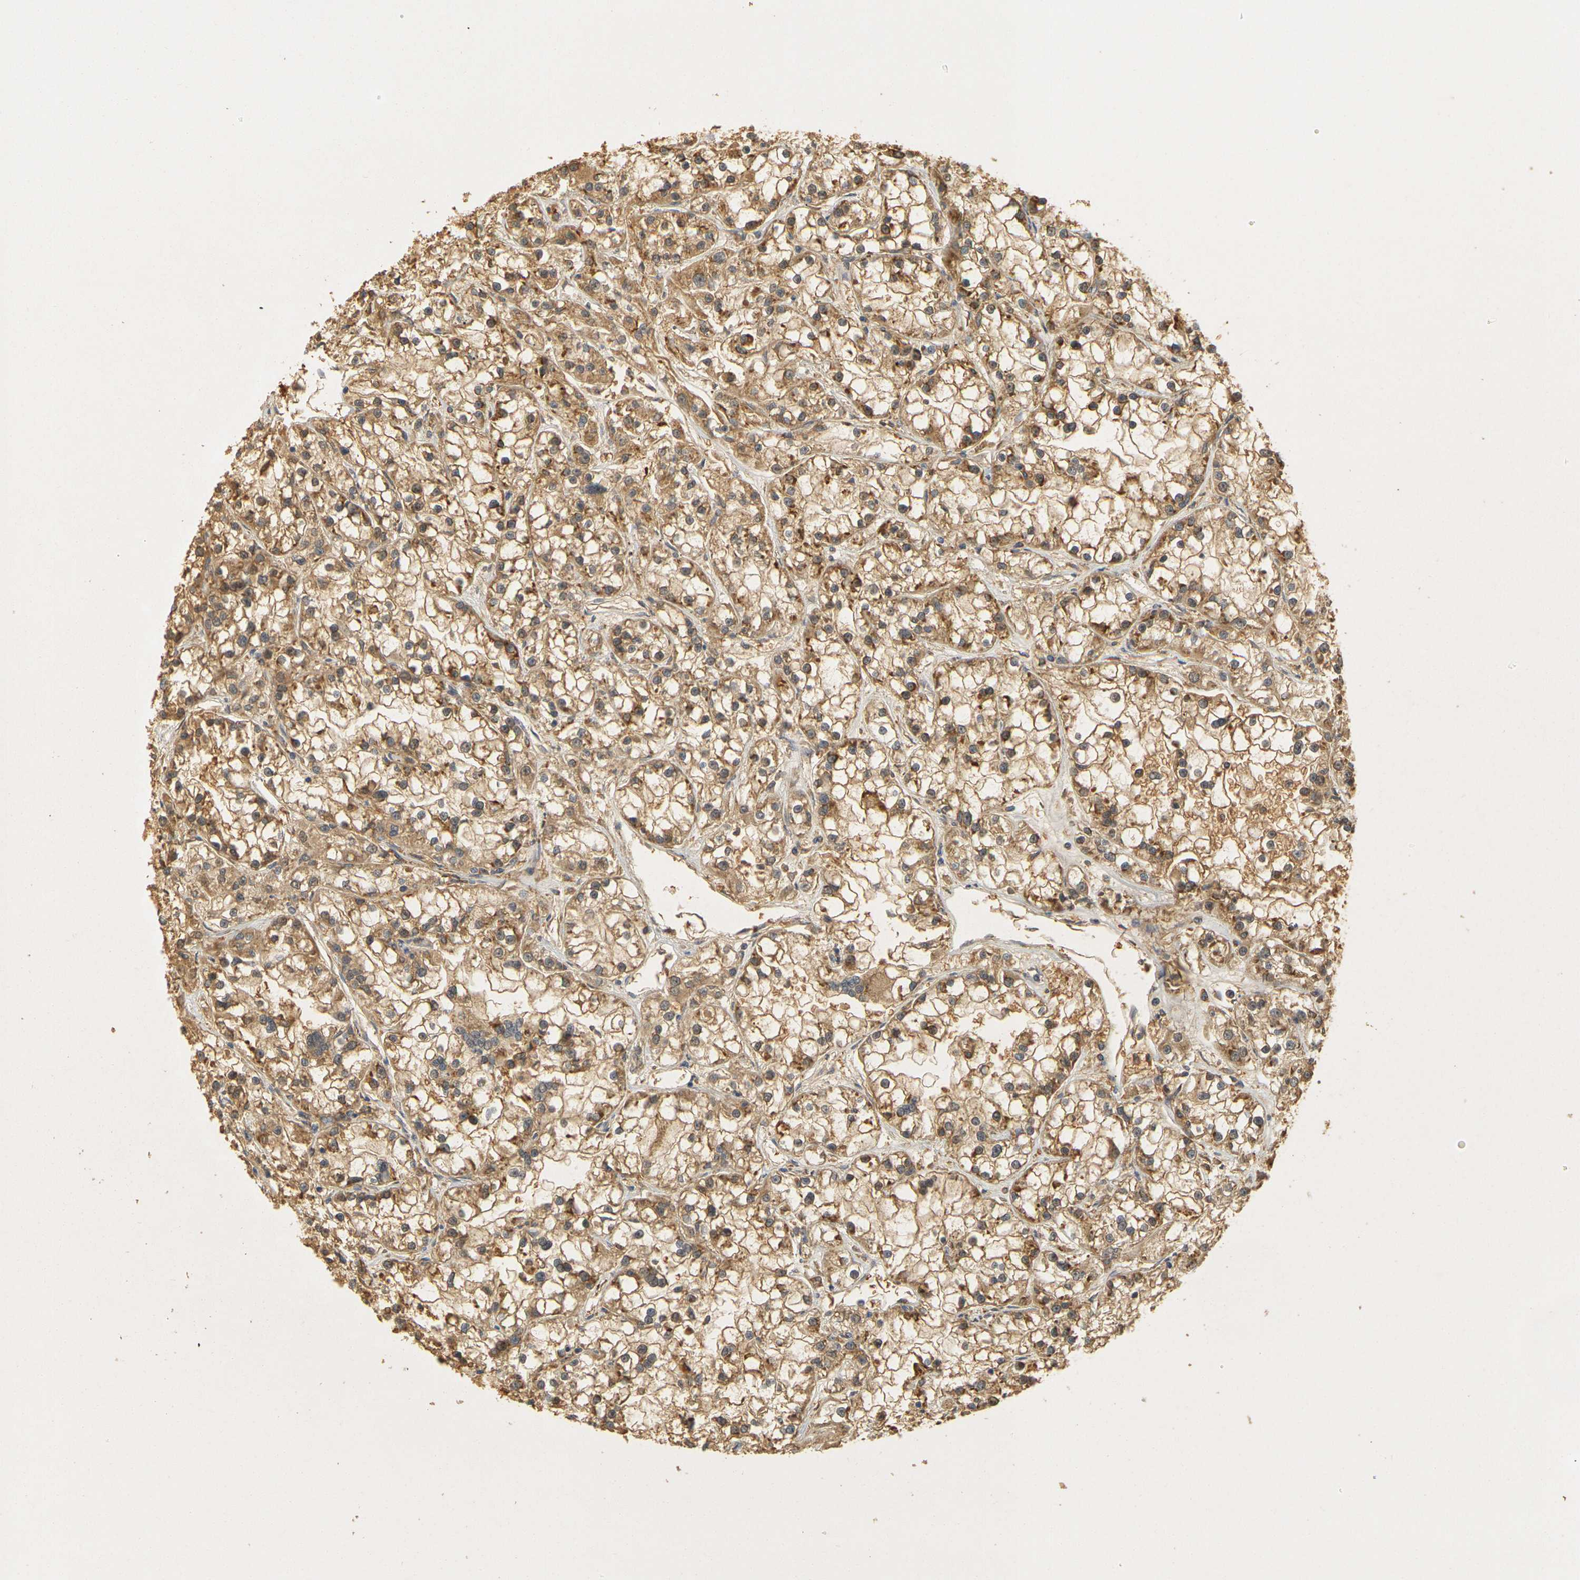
{"staining": {"intensity": "moderate", "quantity": ">75%", "location": "cytoplasmic/membranous"}, "tissue": "renal cancer", "cell_type": "Tumor cells", "image_type": "cancer", "snomed": [{"axis": "morphology", "description": "Adenocarcinoma, NOS"}, {"axis": "topography", "description": "Kidney"}], "caption": "A brown stain labels moderate cytoplasmic/membranous expression of a protein in human renal adenocarcinoma tumor cells.", "gene": "MEGF9", "patient": {"sex": "female", "age": 52}}